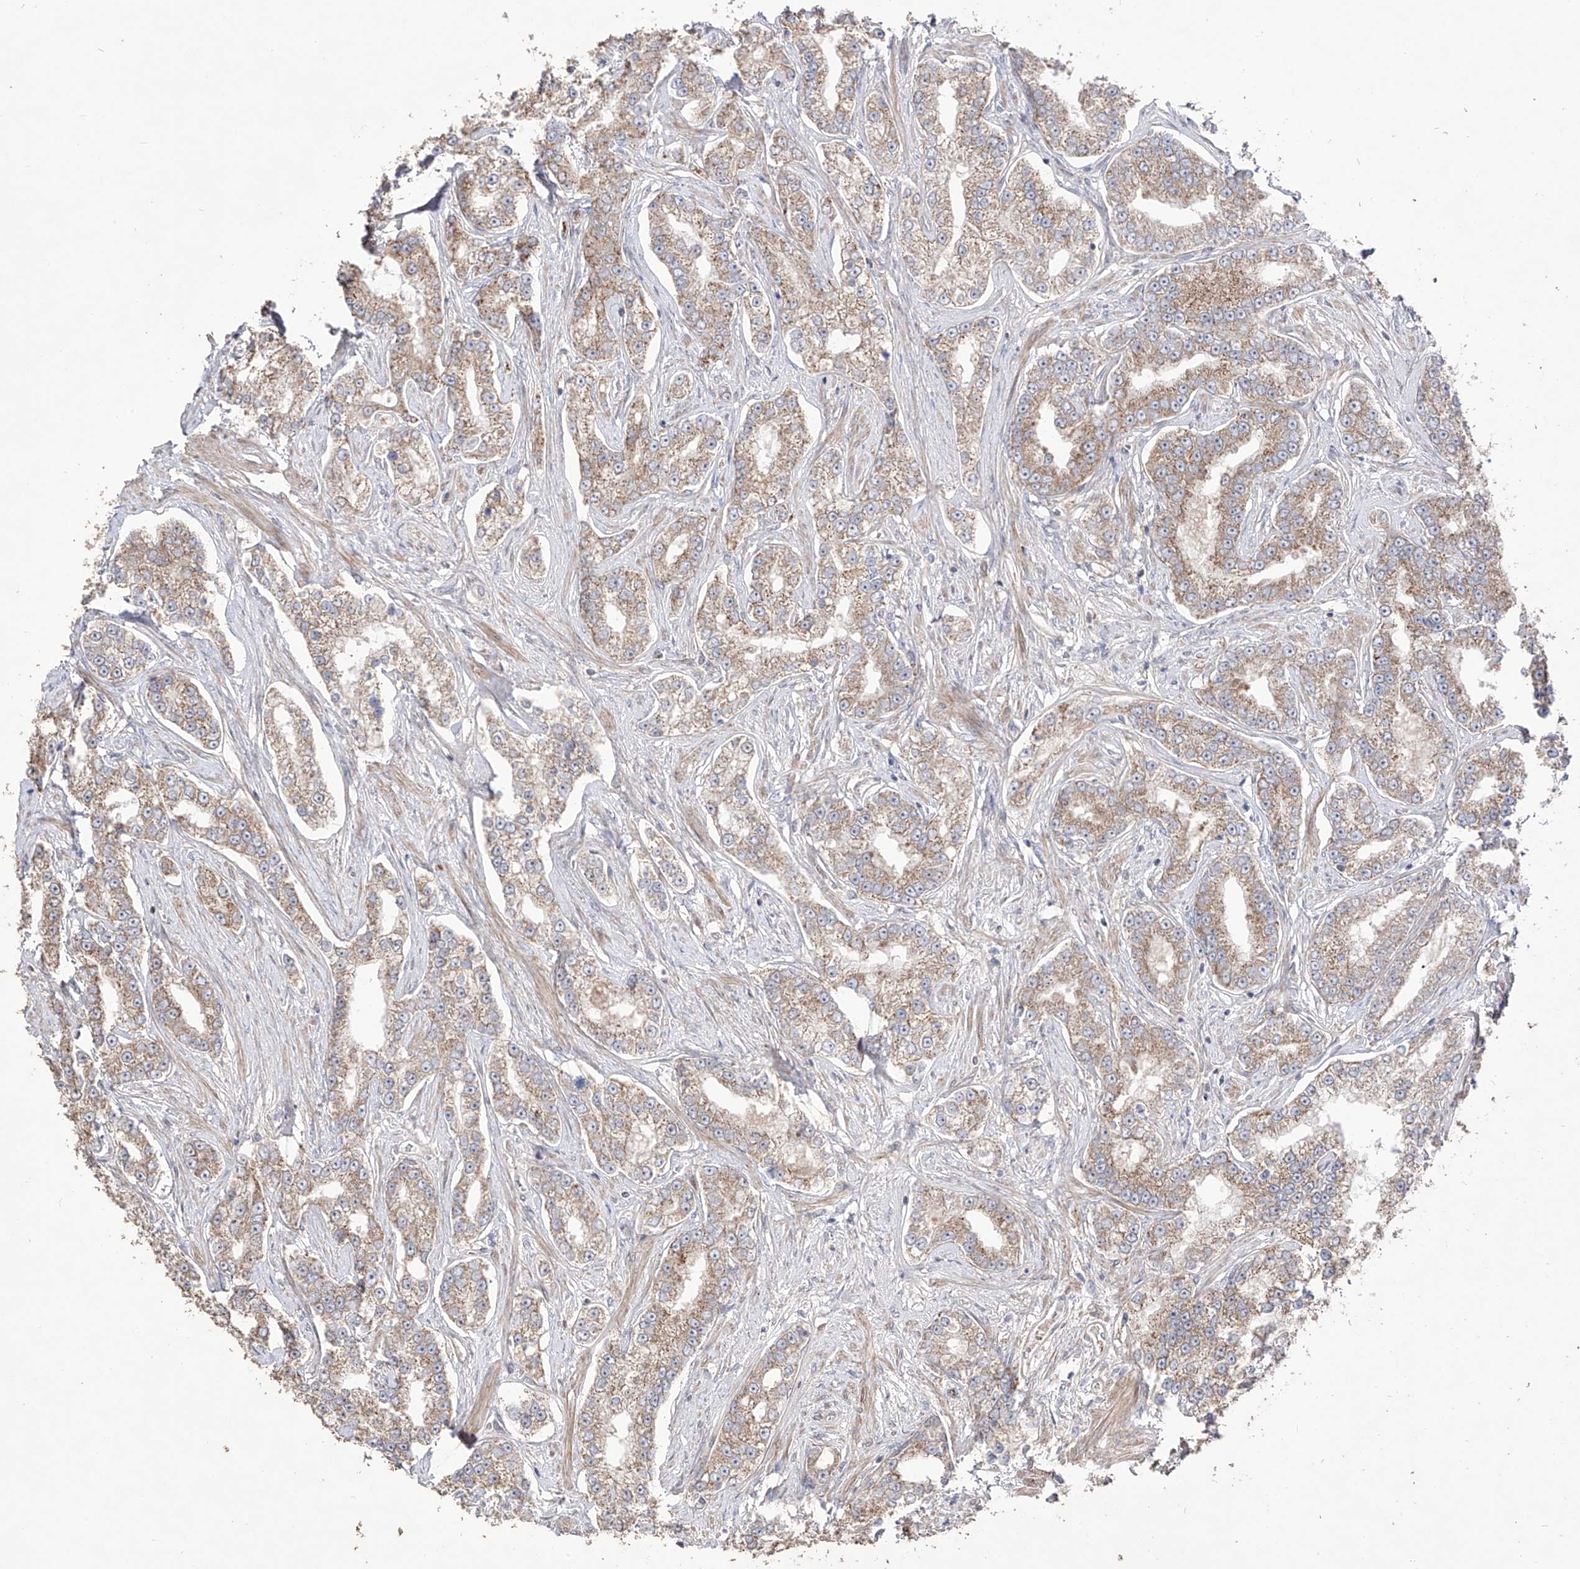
{"staining": {"intensity": "weak", "quantity": ">75%", "location": "cytoplasmic/membranous"}, "tissue": "prostate cancer", "cell_type": "Tumor cells", "image_type": "cancer", "snomed": [{"axis": "morphology", "description": "Normal tissue, NOS"}, {"axis": "morphology", "description": "Adenocarcinoma, High grade"}, {"axis": "topography", "description": "Prostate"}], "caption": "Protein expression by immunohistochemistry reveals weak cytoplasmic/membranous positivity in about >75% of tumor cells in prostate cancer. (DAB IHC, brown staining for protein, blue staining for nuclei).", "gene": "YKT6", "patient": {"sex": "male", "age": 83}}